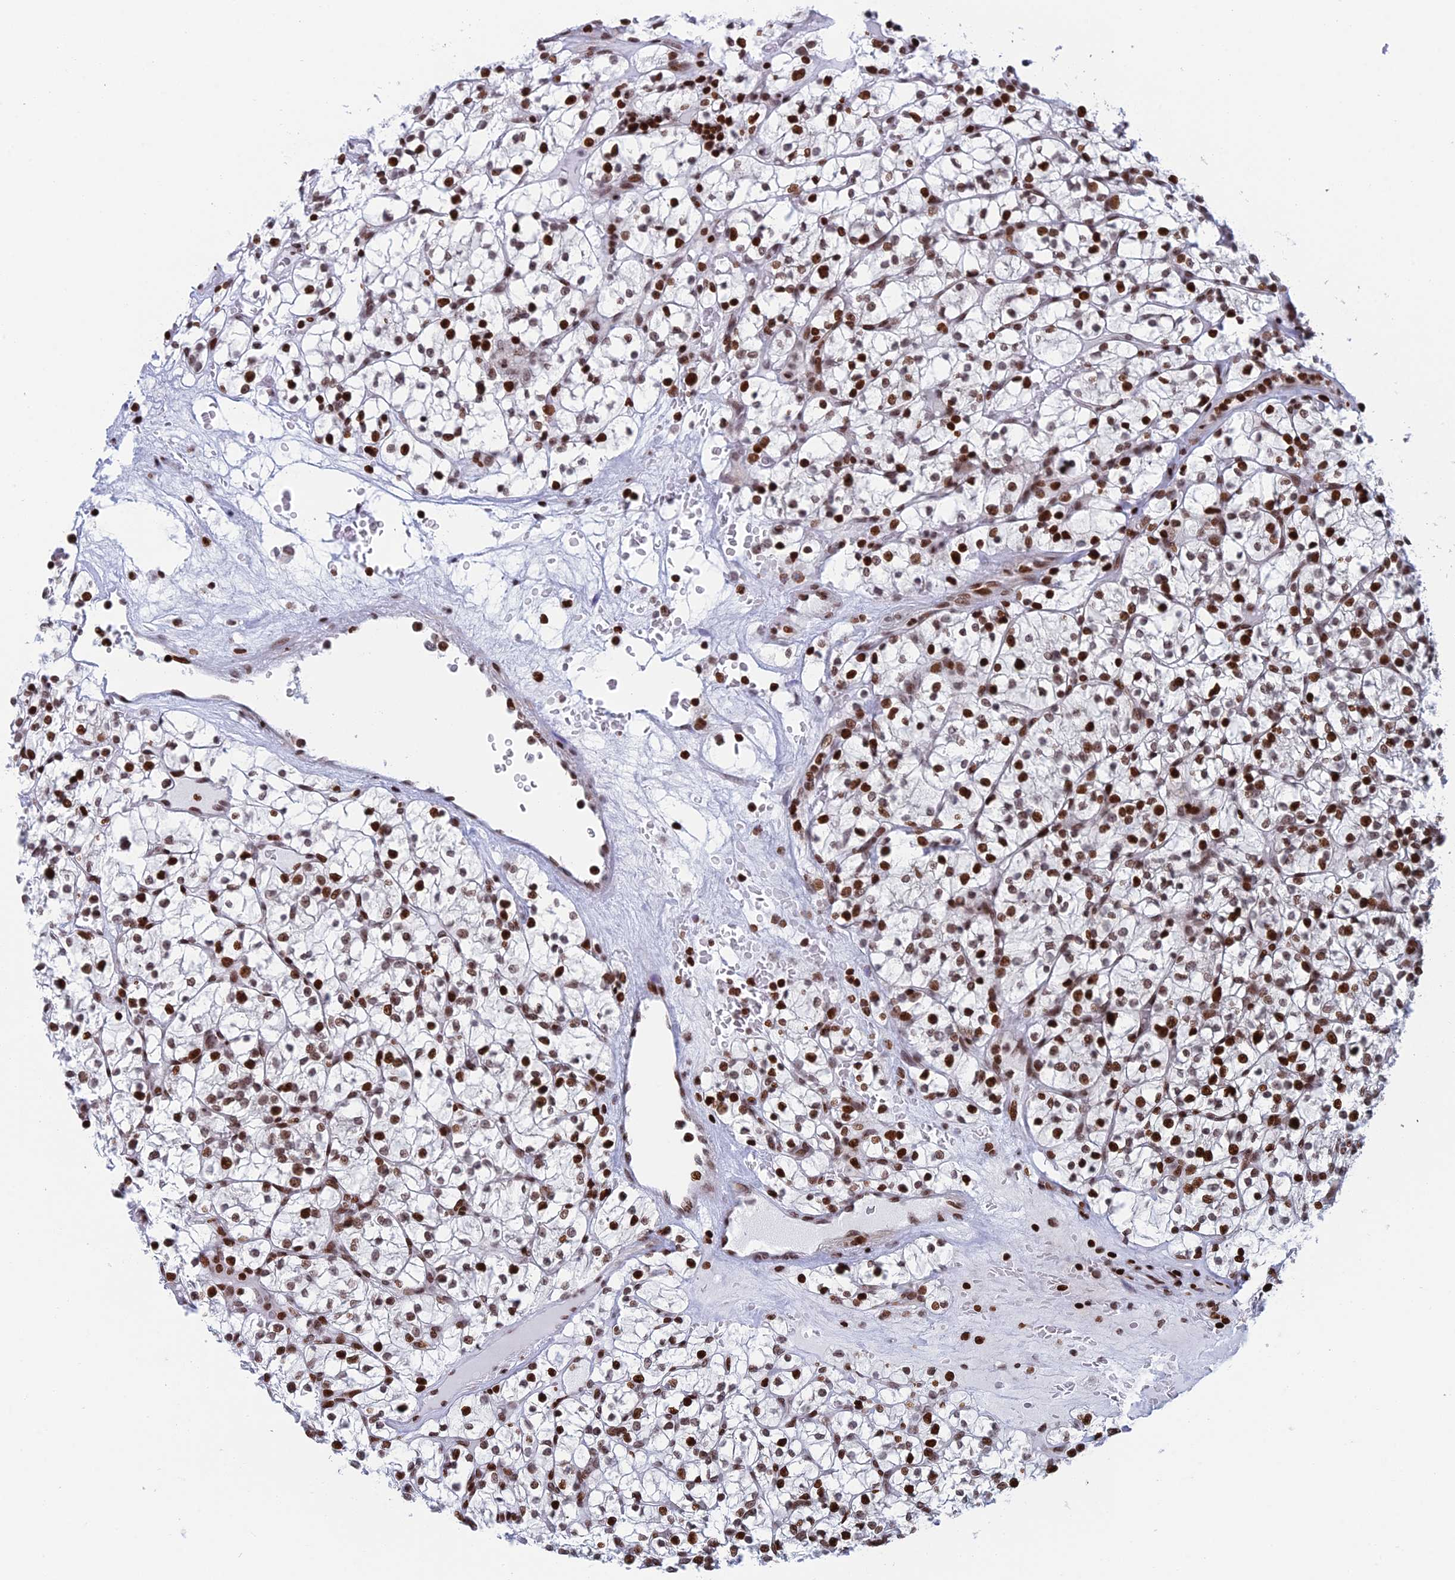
{"staining": {"intensity": "strong", "quantity": ">75%", "location": "nuclear"}, "tissue": "renal cancer", "cell_type": "Tumor cells", "image_type": "cancer", "snomed": [{"axis": "morphology", "description": "Adenocarcinoma, NOS"}, {"axis": "topography", "description": "Kidney"}], "caption": "About >75% of tumor cells in renal cancer (adenocarcinoma) display strong nuclear protein expression as visualized by brown immunohistochemical staining.", "gene": "RPAP1", "patient": {"sex": "female", "age": 64}}